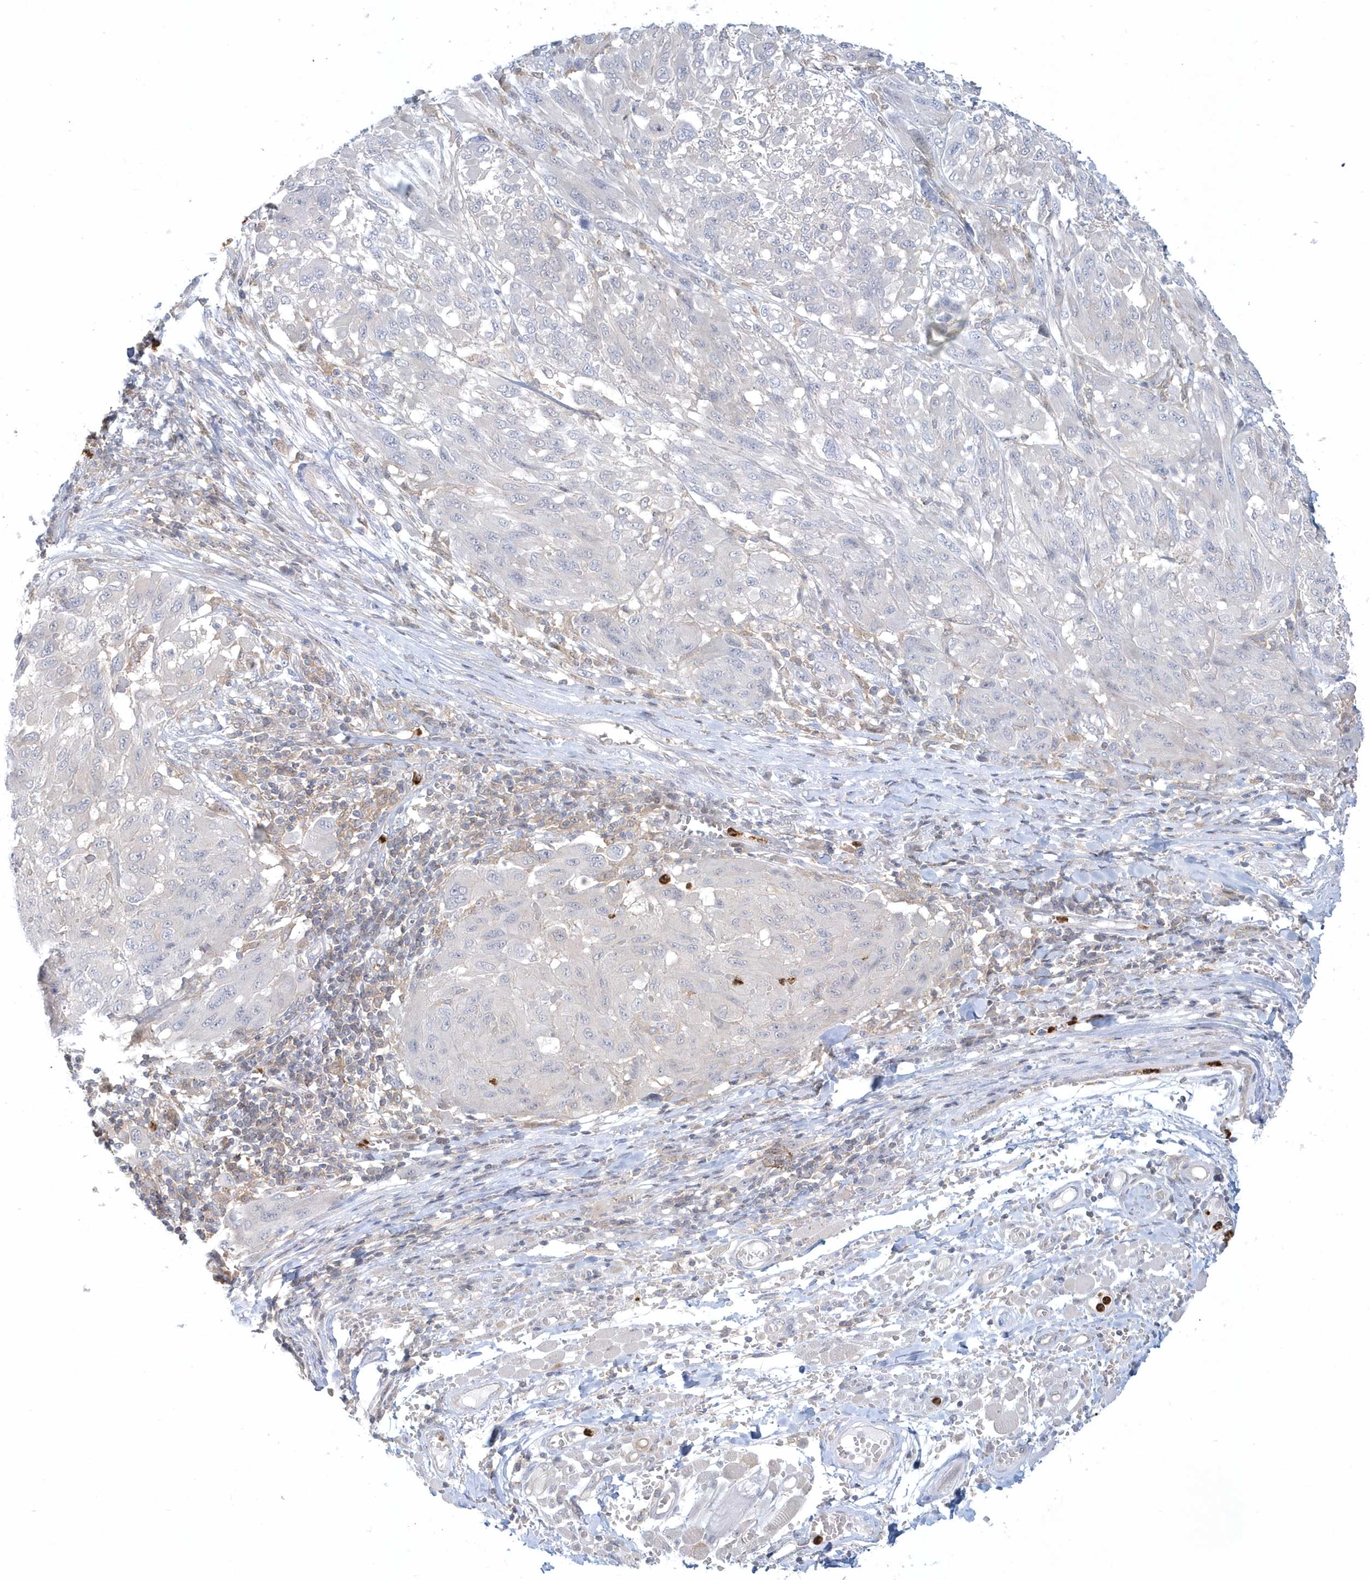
{"staining": {"intensity": "negative", "quantity": "none", "location": "none"}, "tissue": "melanoma", "cell_type": "Tumor cells", "image_type": "cancer", "snomed": [{"axis": "morphology", "description": "Malignant melanoma, NOS"}, {"axis": "topography", "description": "Skin"}], "caption": "IHC of human malignant melanoma displays no positivity in tumor cells. The staining is performed using DAB brown chromogen with nuclei counter-stained in using hematoxylin.", "gene": "RNF7", "patient": {"sex": "female", "age": 91}}